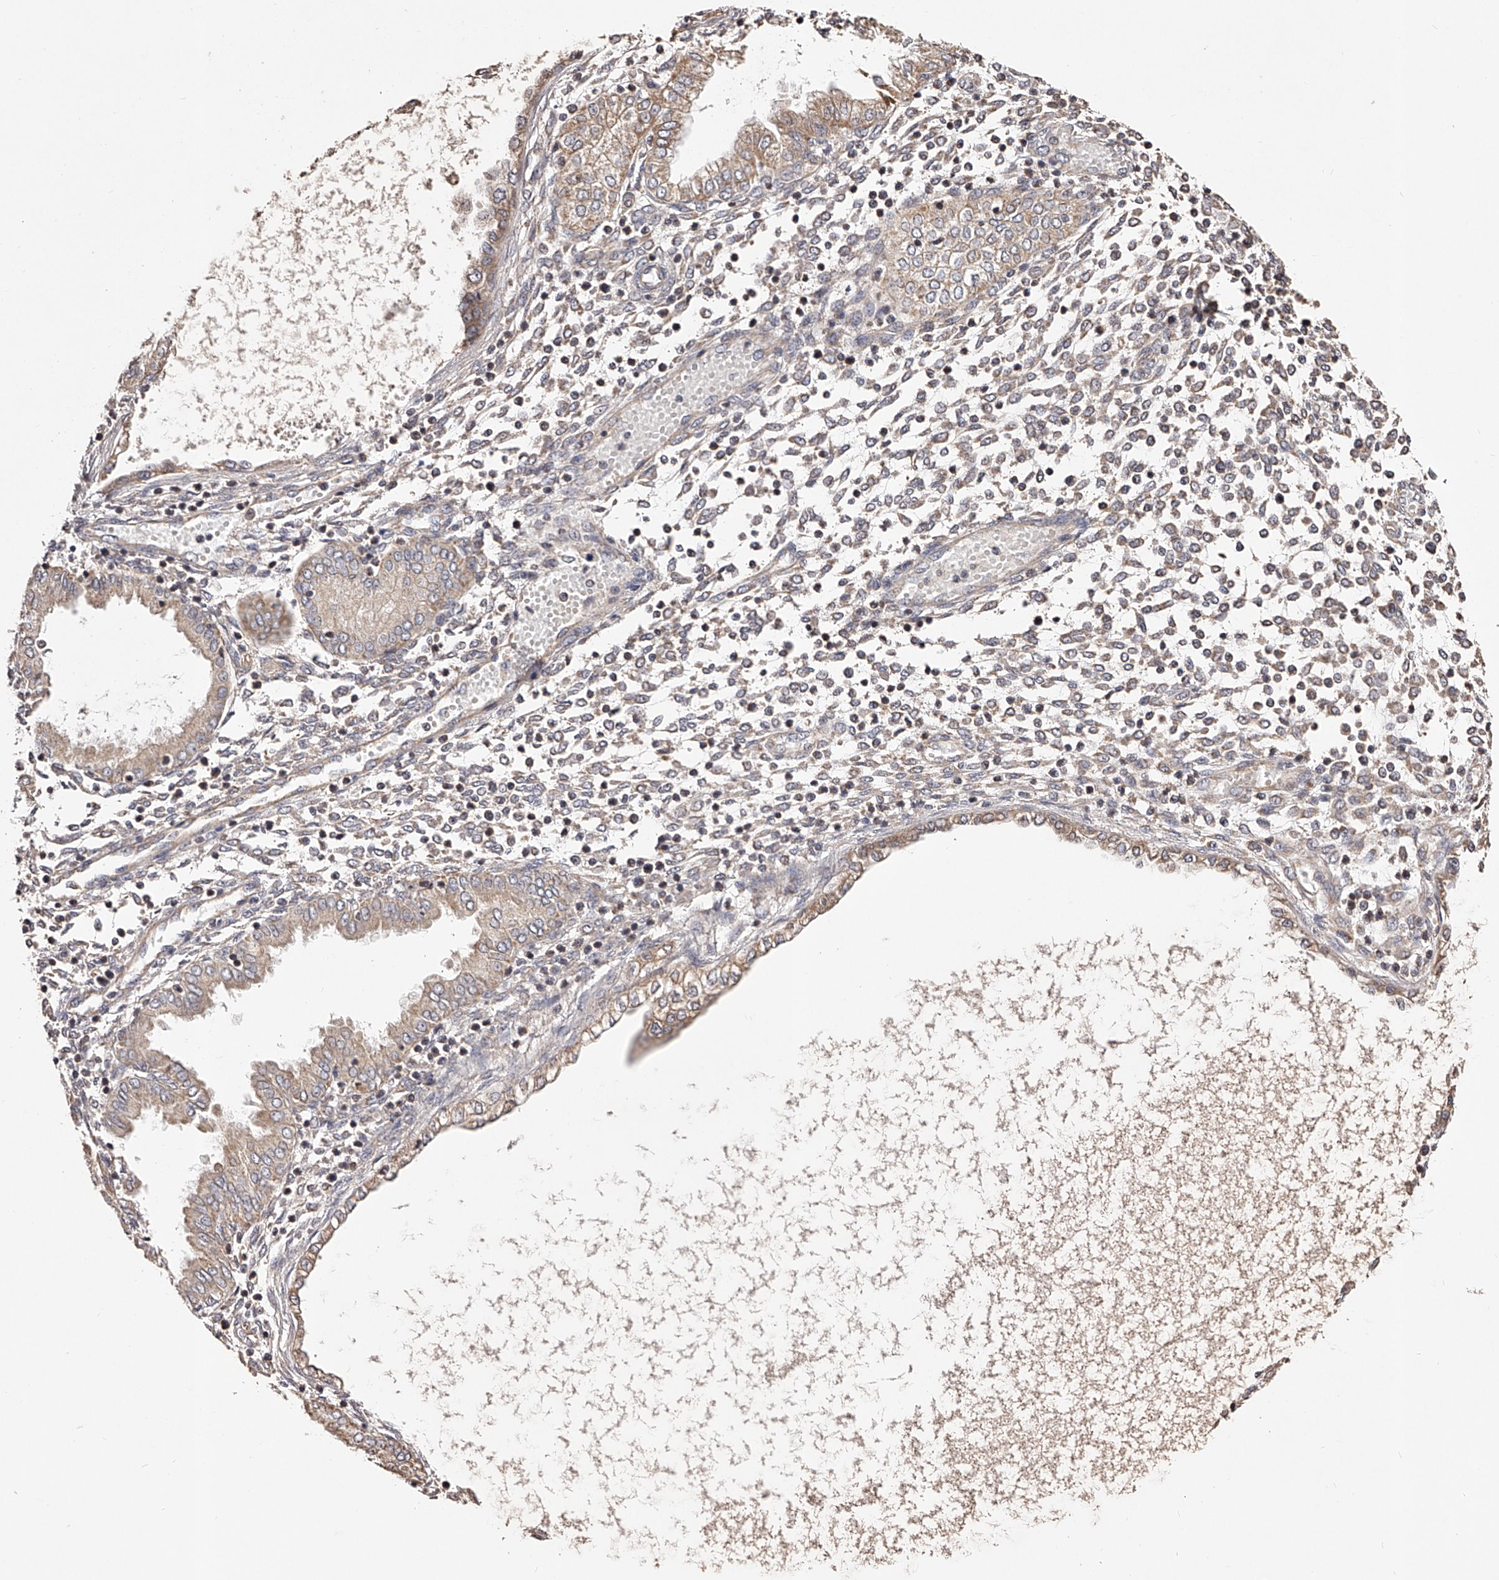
{"staining": {"intensity": "negative", "quantity": "none", "location": "none"}, "tissue": "endometrium", "cell_type": "Cells in endometrial stroma", "image_type": "normal", "snomed": [{"axis": "morphology", "description": "Normal tissue, NOS"}, {"axis": "topography", "description": "Endometrium"}], "caption": "The immunohistochemistry (IHC) histopathology image has no significant positivity in cells in endometrial stroma of endometrium. (DAB (3,3'-diaminobenzidine) IHC visualized using brightfield microscopy, high magnification).", "gene": "USP21", "patient": {"sex": "female", "age": 53}}